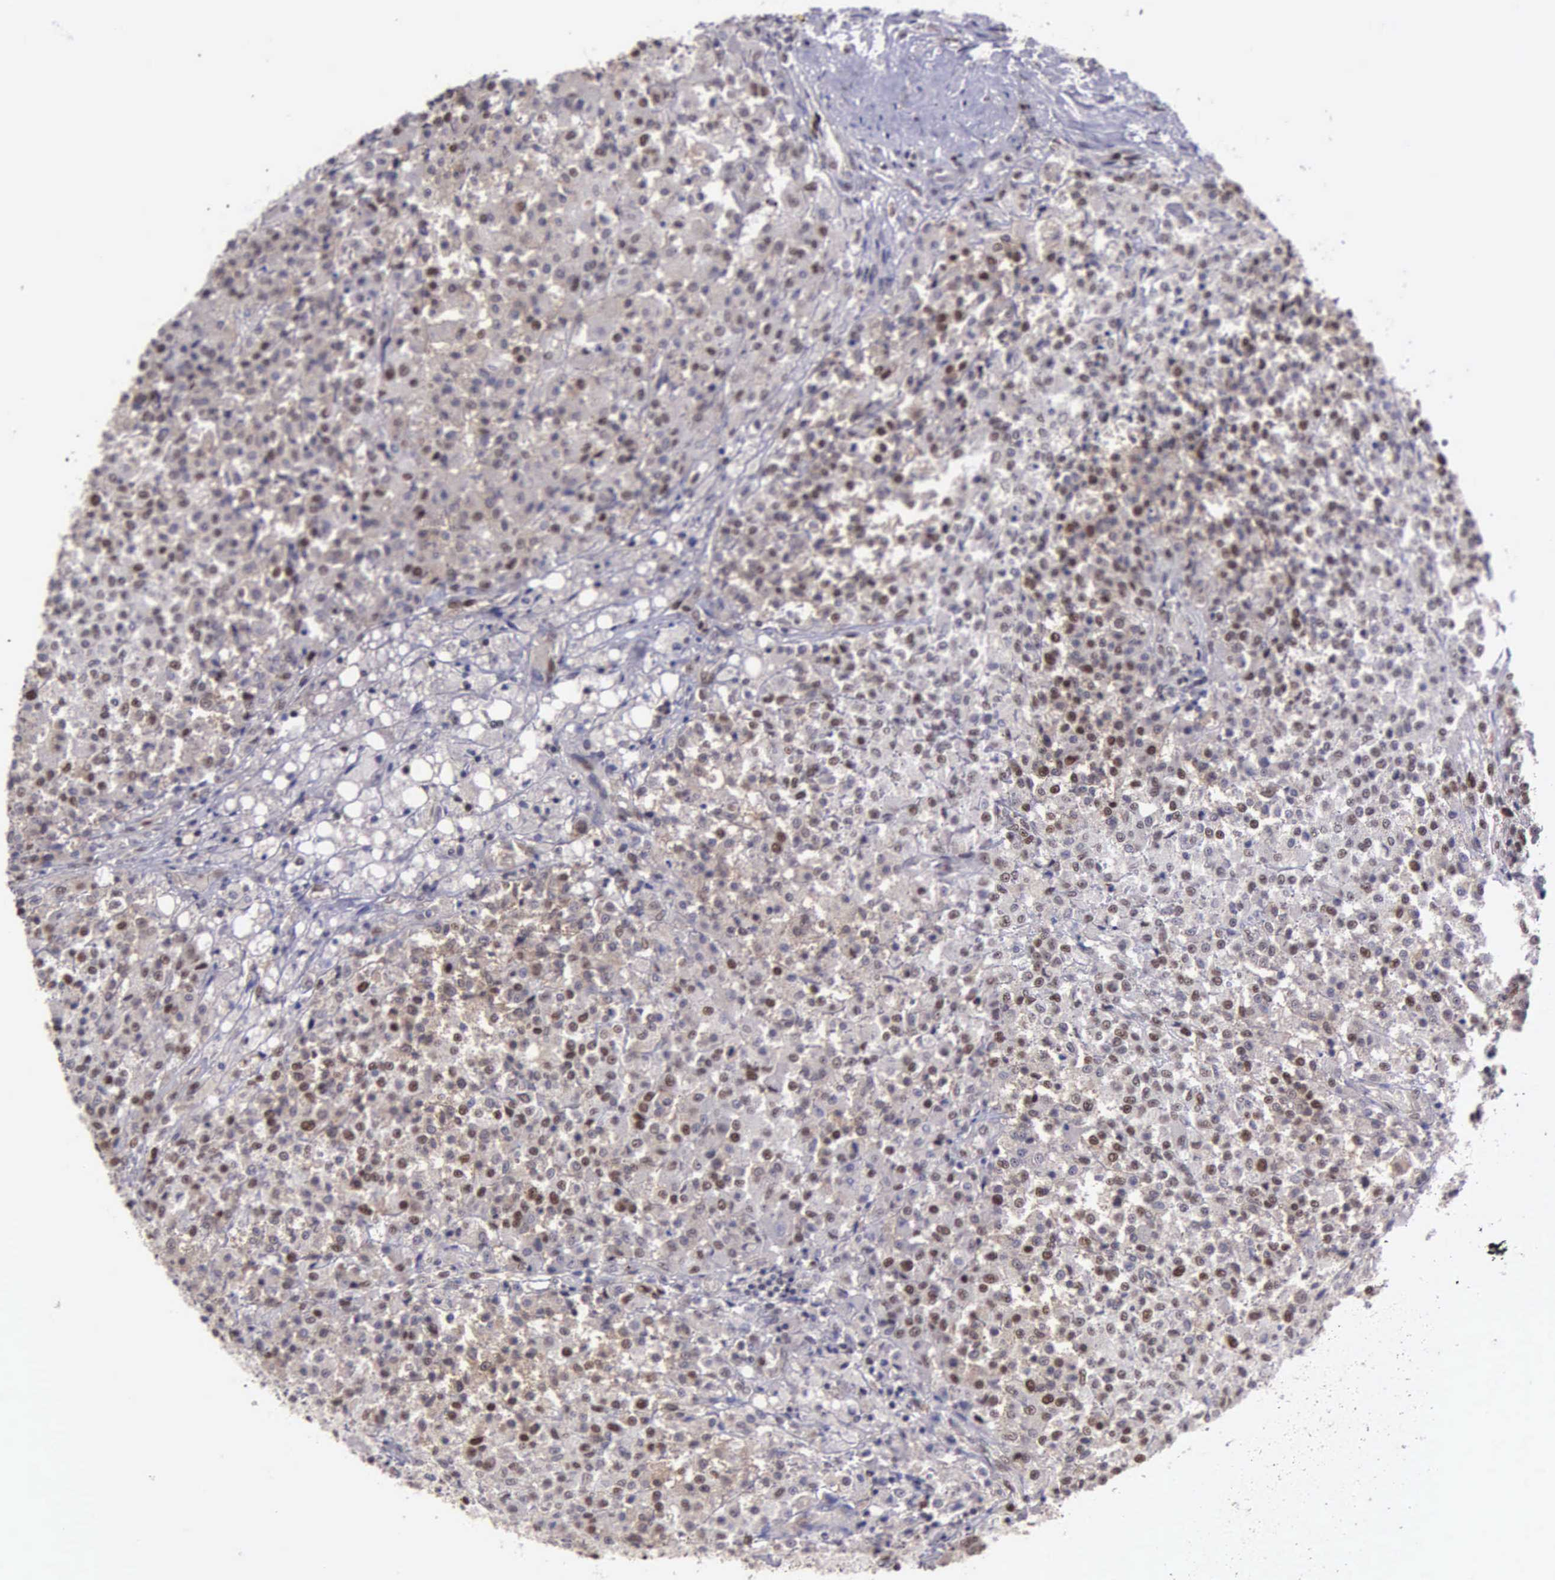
{"staining": {"intensity": "weak", "quantity": "25%-75%", "location": "nuclear"}, "tissue": "testis cancer", "cell_type": "Tumor cells", "image_type": "cancer", "snomed": [{"axis": "morphology", "description": "Seminoma, NOS"}, {"axis": "topography", "description": "Testis"}], "caption": "Approximately 25%-75% of tumor cells in human testis seminoma demonstrate weak nuclear protein staining as visualized by brown immunohistochemical staining.", "gene": "UBR7", "patient": {"sex": "male", "age": 59}}